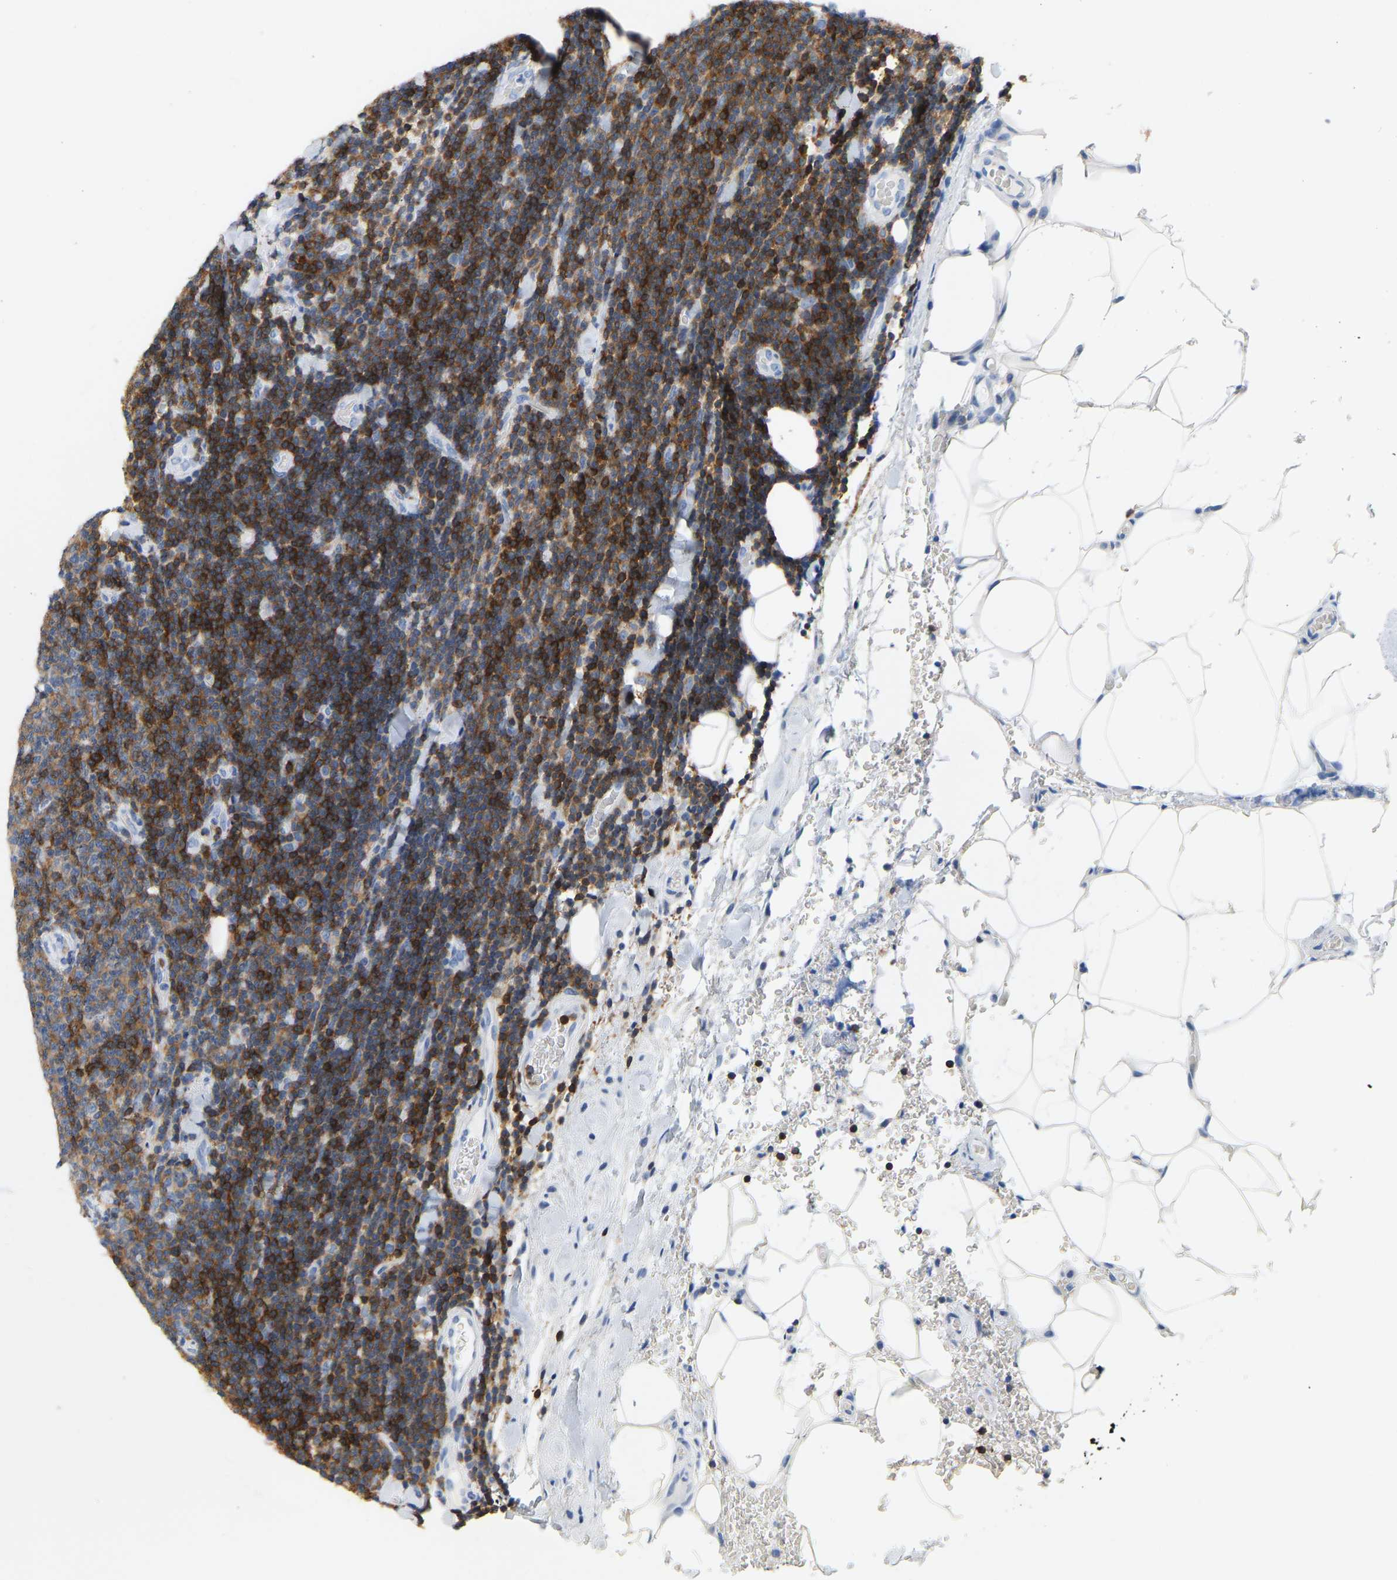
{"staining": {"intensity": "moderate", "quantity": "25%-75%", "location": "cytoplasmic/membranous"}, "tissue": "lymphoma", "cell_type": "Tumor cells", "image_type": "cancer", "snomed": [{"axis": "morphology", "description": "Malignant lymphoma, non-Hodgkin's type, Low grade"}, {"axis": "topography", "description": "Lymph node"}], "caption": "High-magnification brightfield microscopy of lymphoma stained with DAB (brown) and counterstained with hematoxylin (blue). tumor cells exhibit moderate cytoplasmic/membranous expression is appreciated in about25%-75% of cells.", "gene": "EVL", "patient": {"sex": "male", "age": 66}}